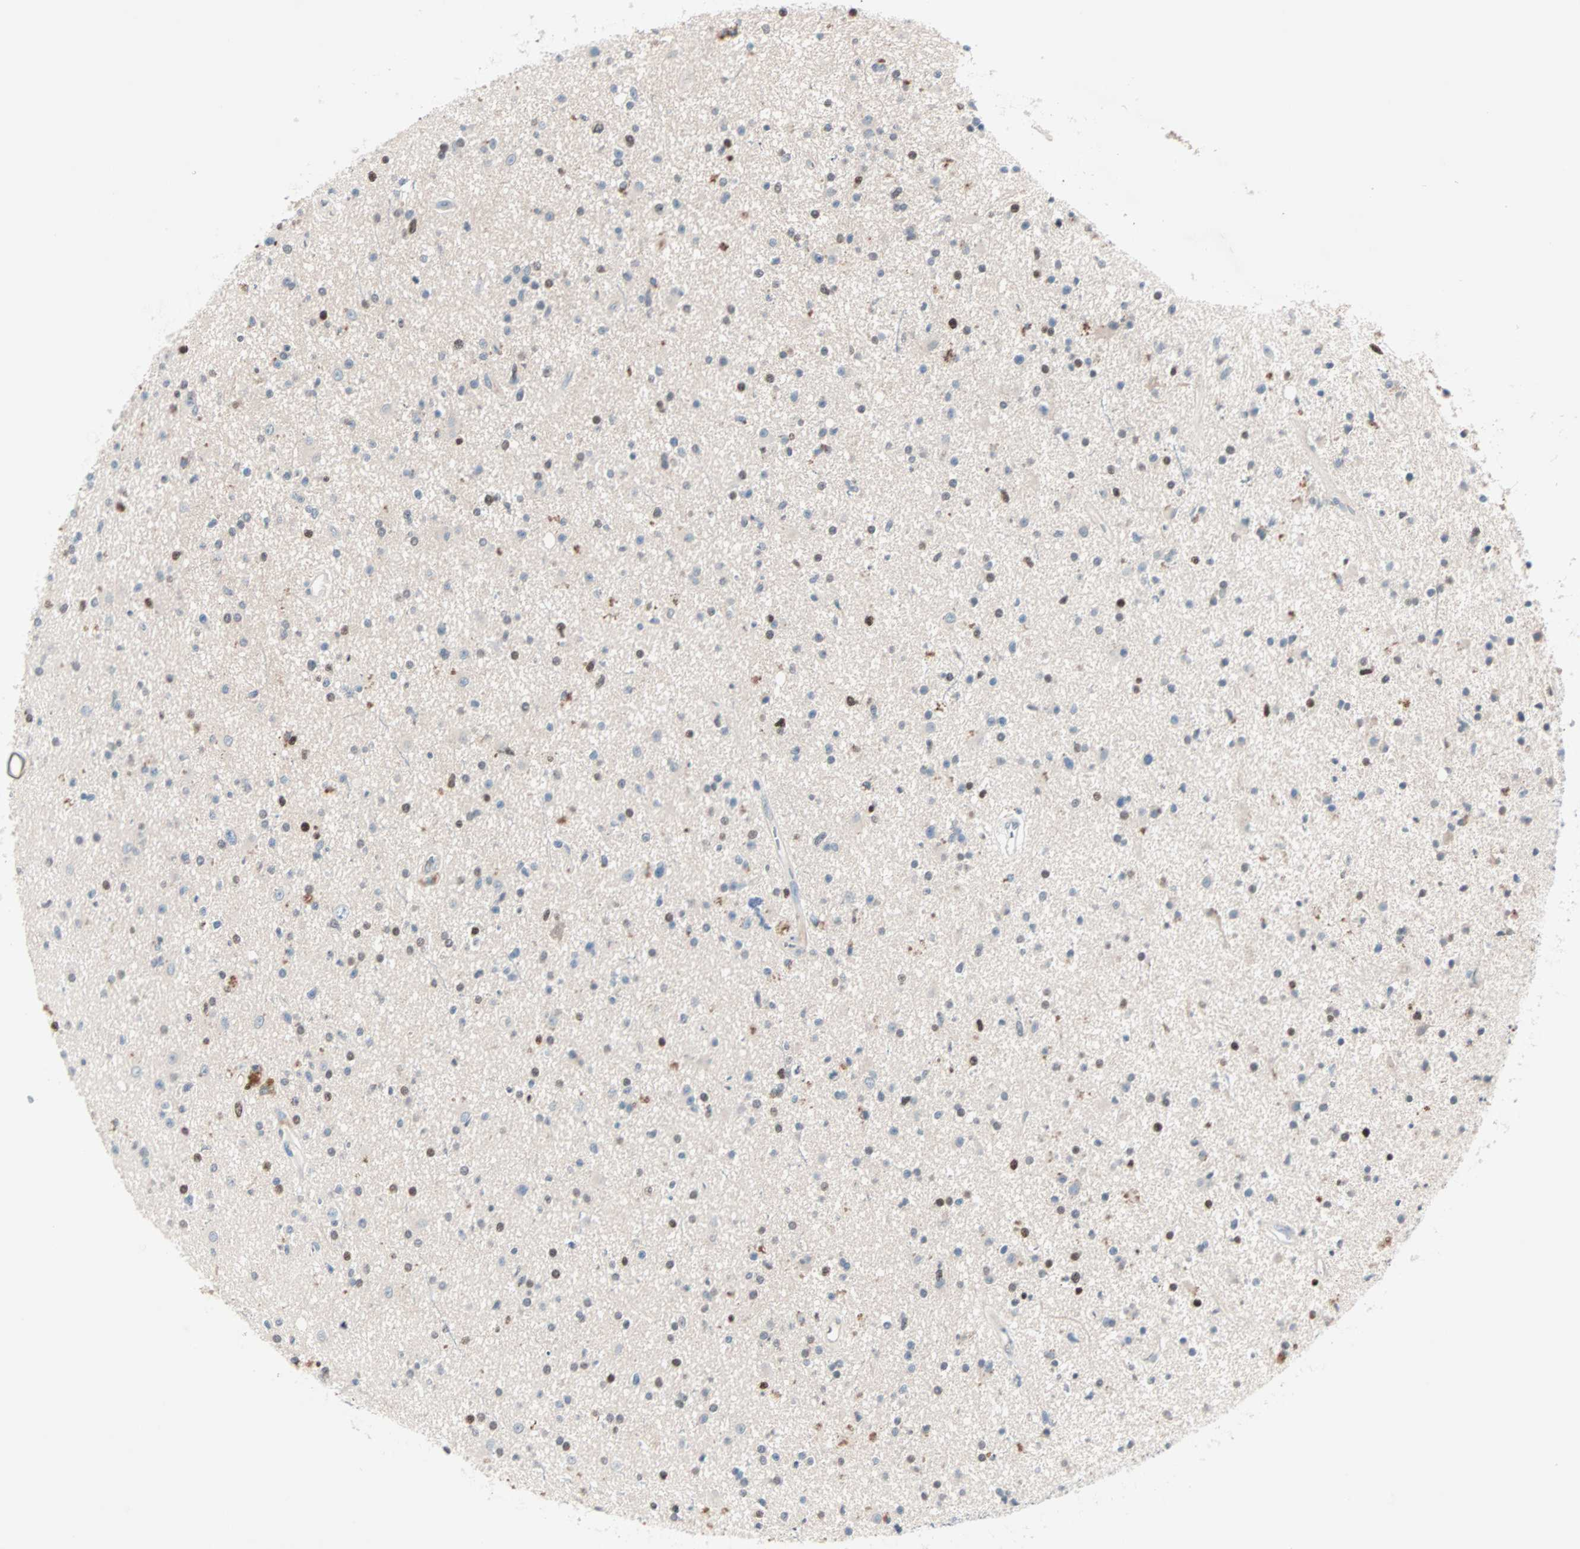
{"staining": {"intensity": "strong", "quantity": "<25%", "location": "nuclear"}, "tissue": "glioma", "cell_type": "Tumor cells", "image_type": "cancer", "snomed": [{"axis": "morphology", "description": "Glioma, malignant, High grade"}, {"axis": "topography", "description": "Brain"}], "caption": "High-grade glioma (malignant) stained for a protein reveals strong nuclear positivity in tumor cells.", "gene": "CCNE2", "patient": {"sex": "male", "age": 33}}